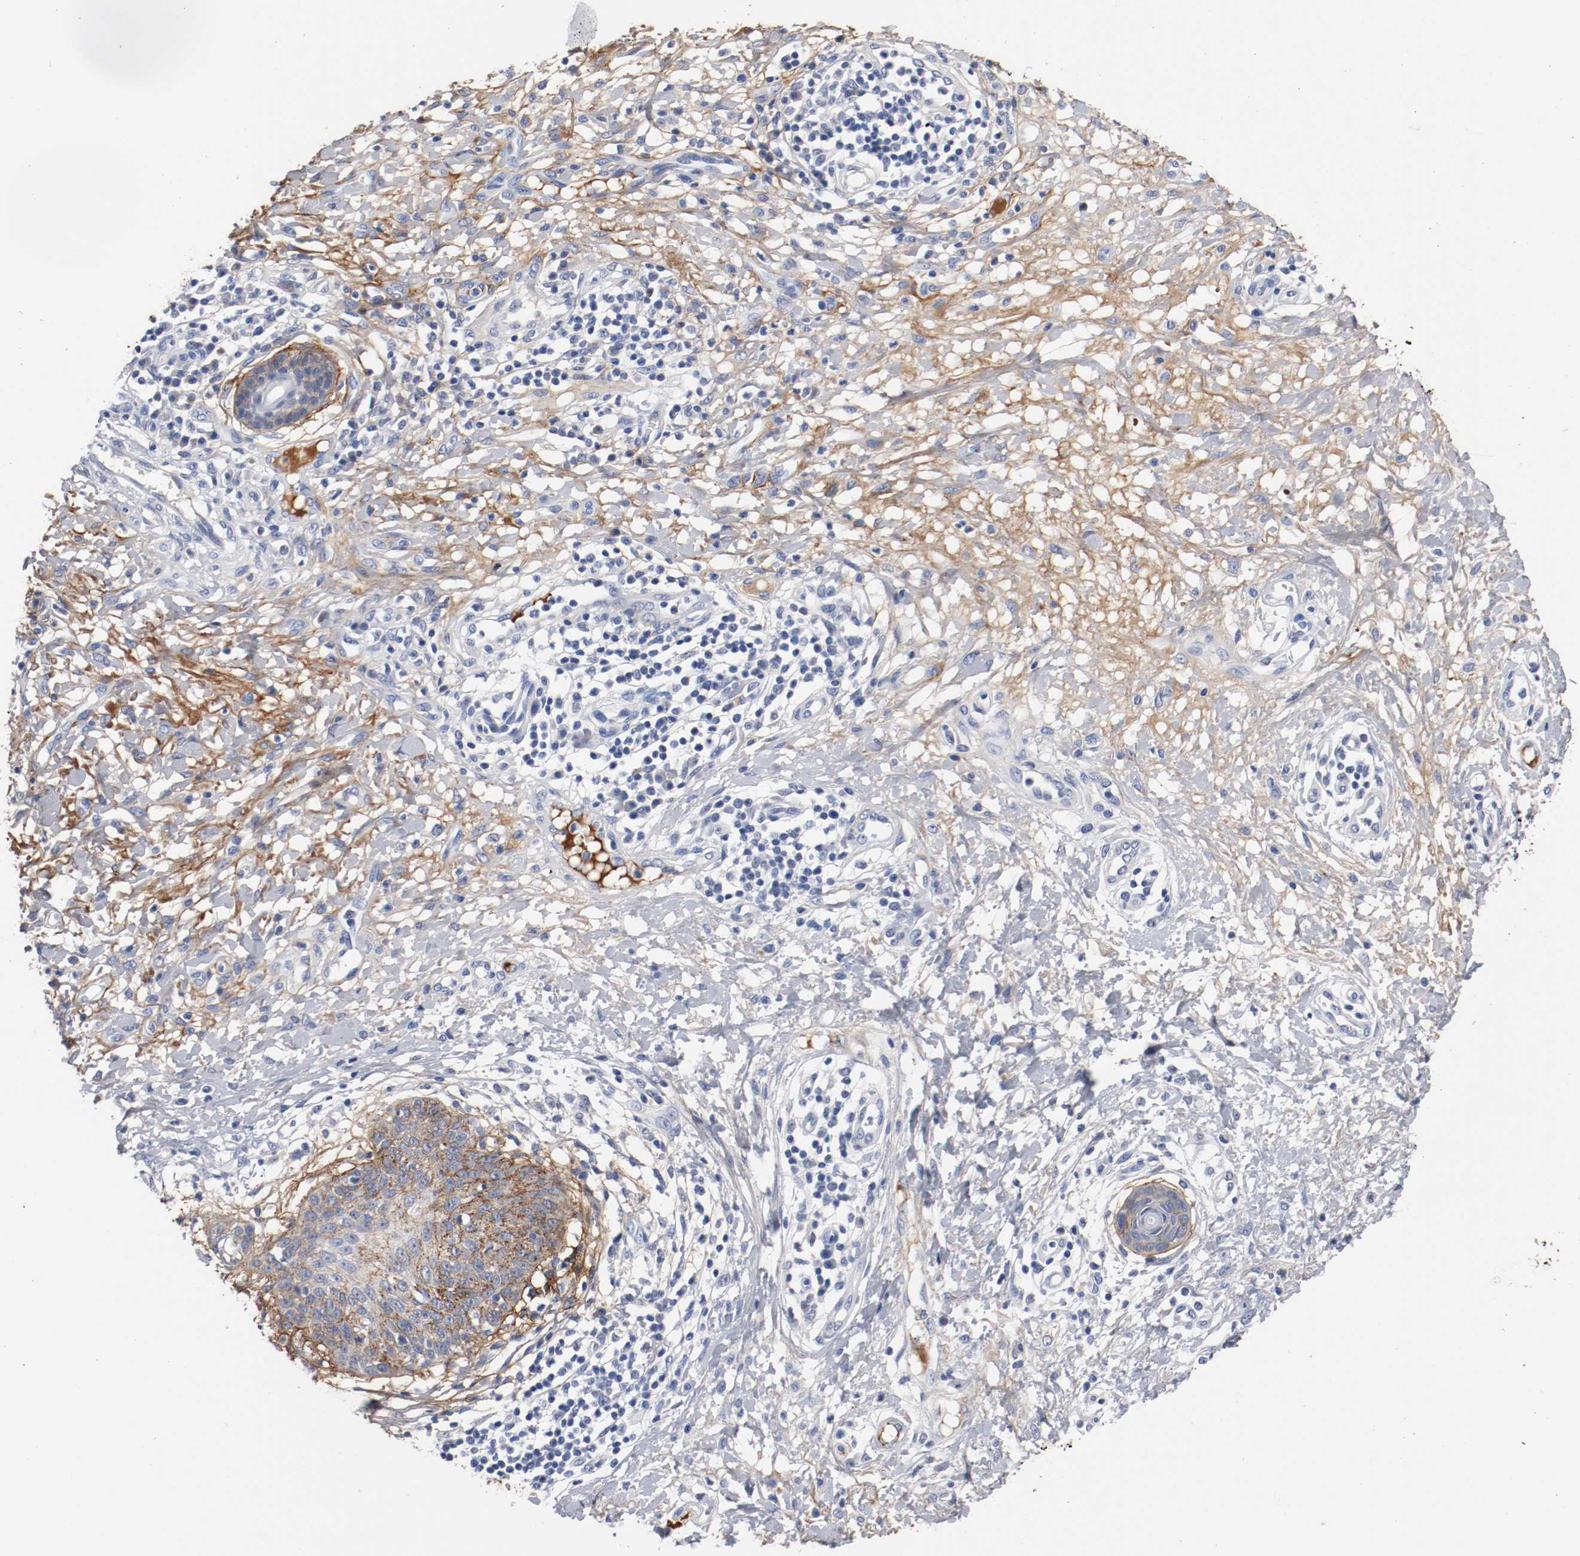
{"staining": {"intensity": "moderate", "quantity": "25%-75%", "location": "cytoplasmic/membranous"}, "tissue": "skin cancer", "cell_type": "Tumor cells", "image_type": "cancer", "snomed": [{"axis": "morphology", "description": "Squamous cell carcinoma, NOS"}, {"axis": "topography", "description": "Skin"}], "caption": "Skin cancer stained with a brown dye demonstrates moderate cytoplasmic/membranous positive expression in about 25%-75% of tumor cells.", "gene": "TNC", "patient": {"sex": "female", "age": 78}}